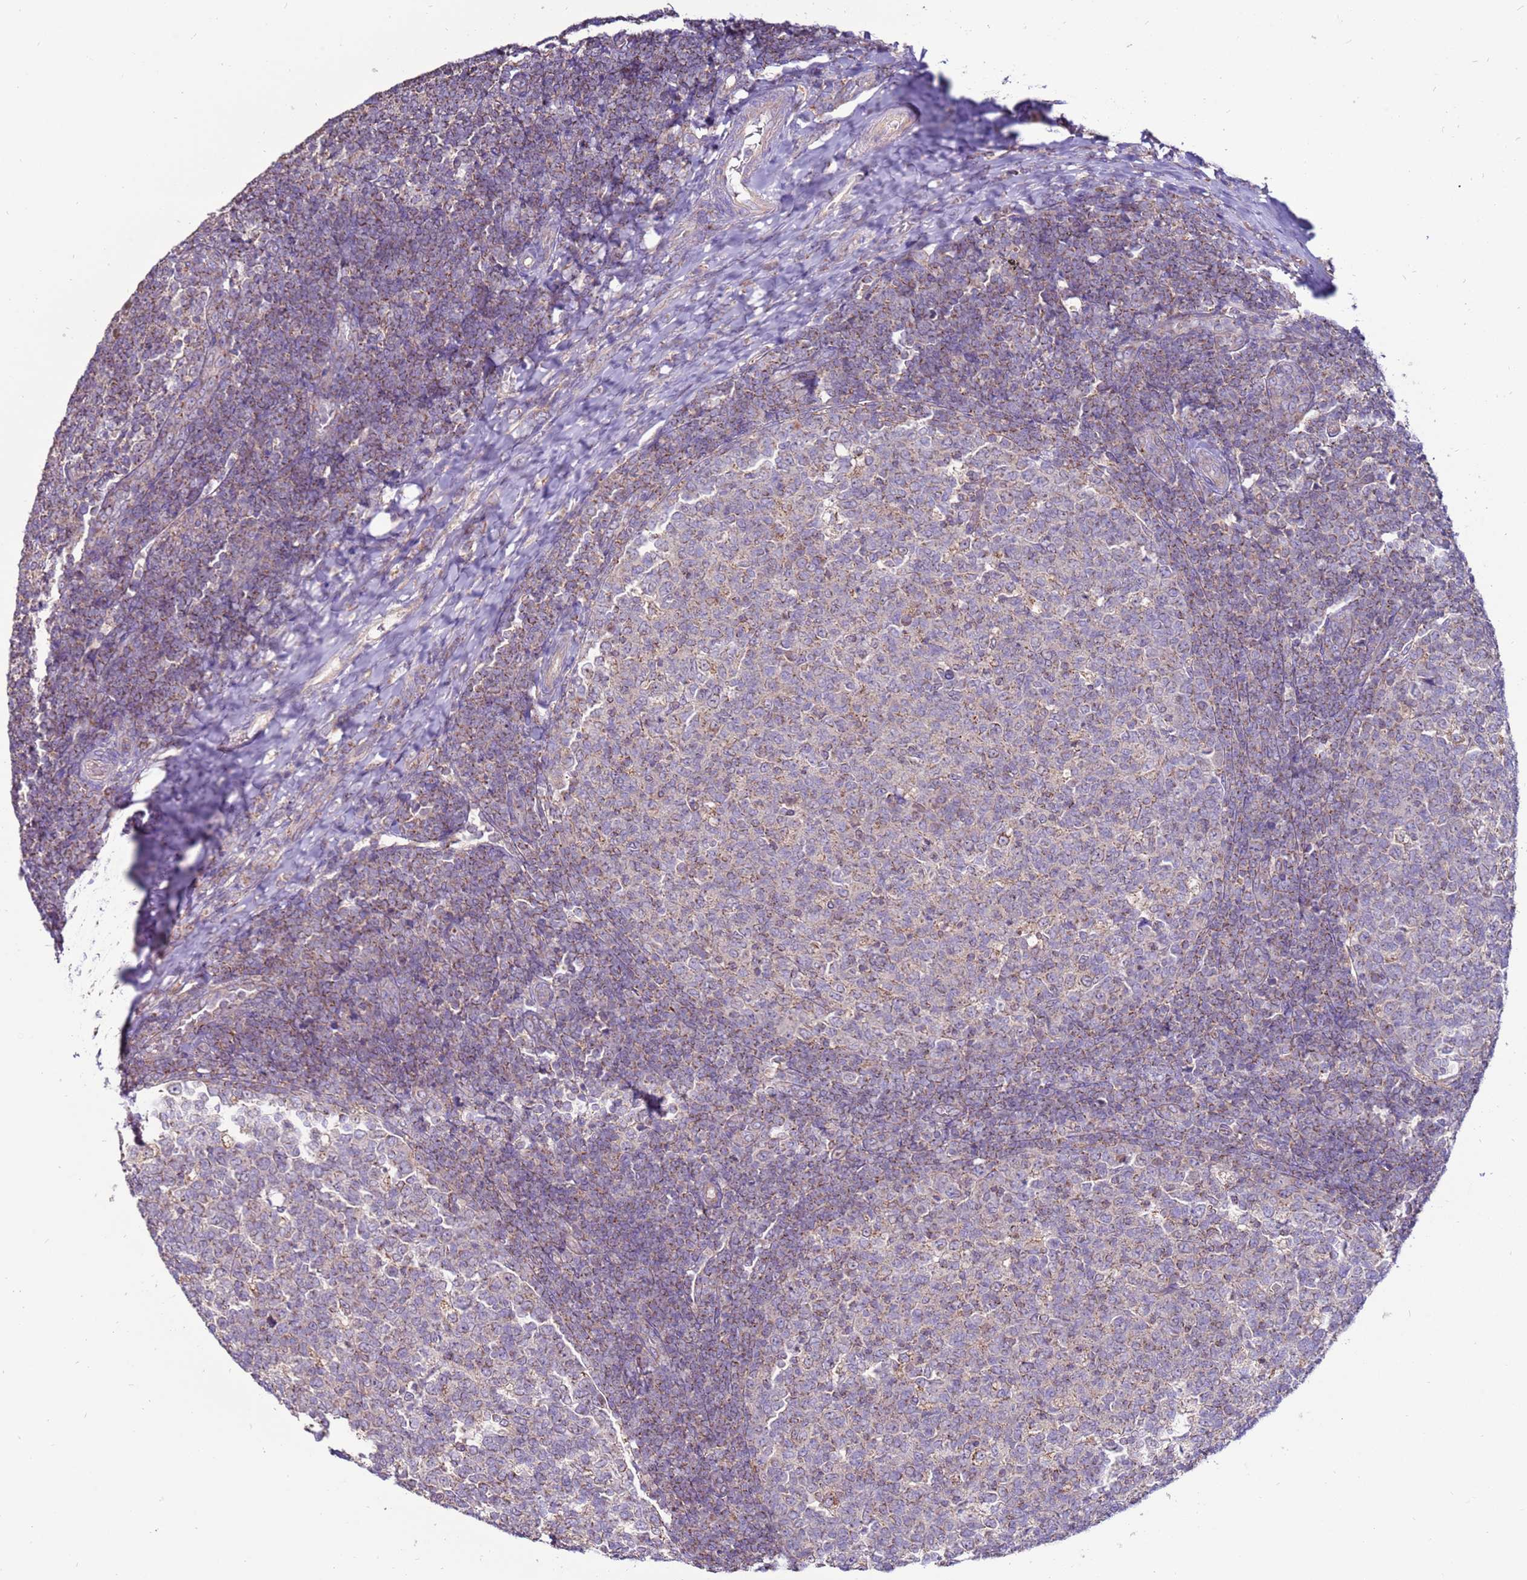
{"staining": {"intensity": "weak", "quantity": "<25%", "location": "cytoplasmic/membranous"}, "tissue": "tonsil", "cell_type": "Germinal center cells", "image_type": "normal", "snomed": [{"axis": "morphology", "description": "Normal tissue, NOS"}, {"axis": "topography", "description": "Tonsil"}], "caption": "IHC of unremarkable tonsil displays no positivity in germinal center cells. Brightfield microscopy of immunohistochemistry (IHC) stained with DAB (brown) and hematoxylin (blue), captured at high magnification.", "gene": "TRAPPC4", "patient": {"sex": "female", "age": 19}}